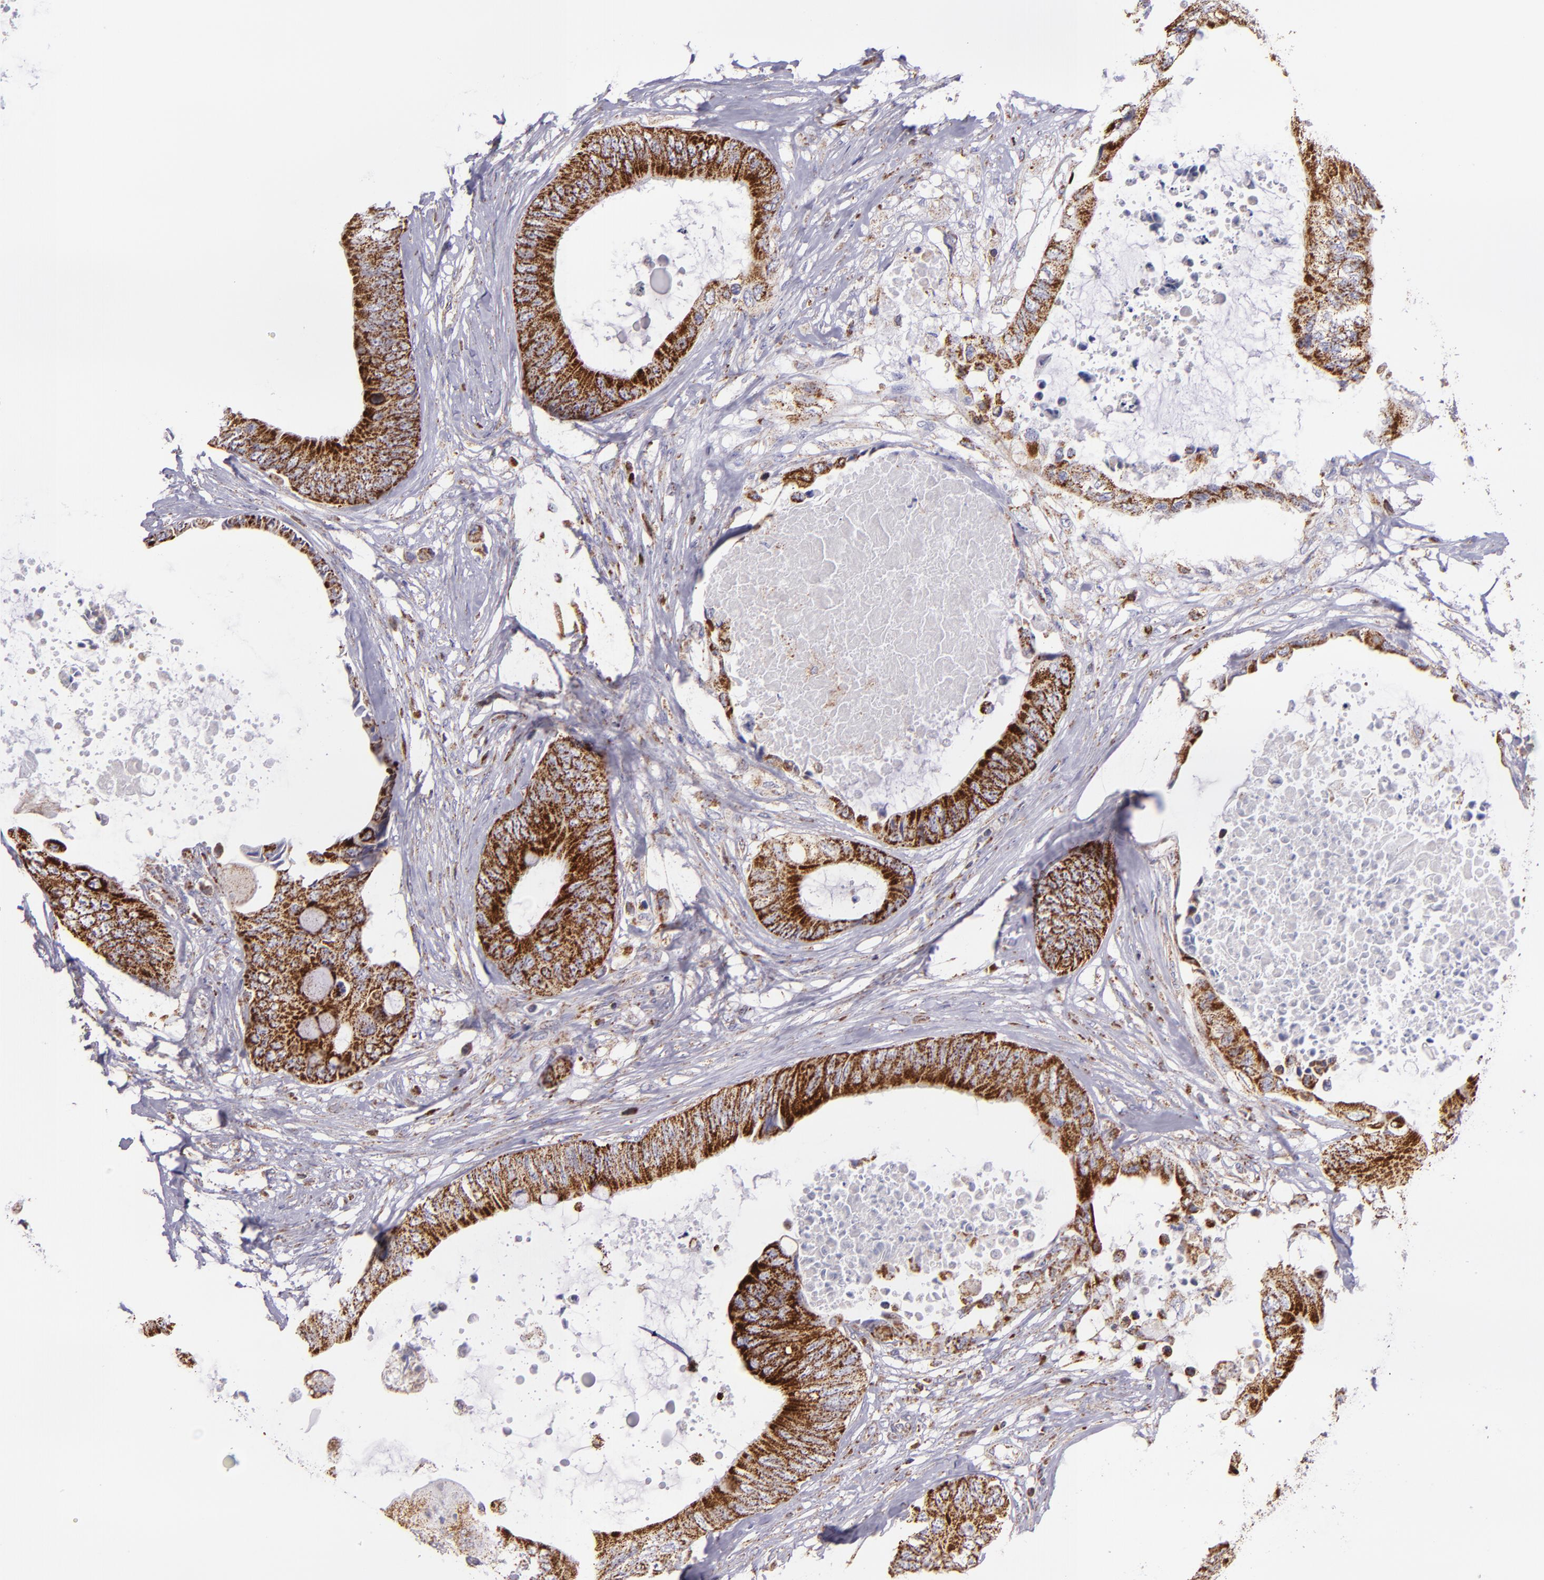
{"staining": {"intensity": "moderate", "quantity": ">75%", "location": "cytoplasmic/membranous"}, "tissue": "colorectal cancer", "cell_type": "Tumor cells", "image_type": "cancer", "snomed": [{"axis": "morphology", "description": "Normal tissue, NOS"}, {"axis": "morphology", "description": "Adenocarcinoma, NOS"}, {"axis": "topography", "description": "Rectum"}, {"axis": "topography", "description": "Peripheral nerve tissue"}], "caption": "The micrograph demonstrates staining of colorectal cancer, revealing moderate cytoplasmic/membranous protein expression (brown color) within tumor cells. The protein of interest is stained brown, and the nuclei are stained in blue (DAB (3,3'-diaminobenzidine) IHC with brightfield microscopy, high magnification).", "gene": "HSPD1", "patient": {"sex": "female", "age": 77}}